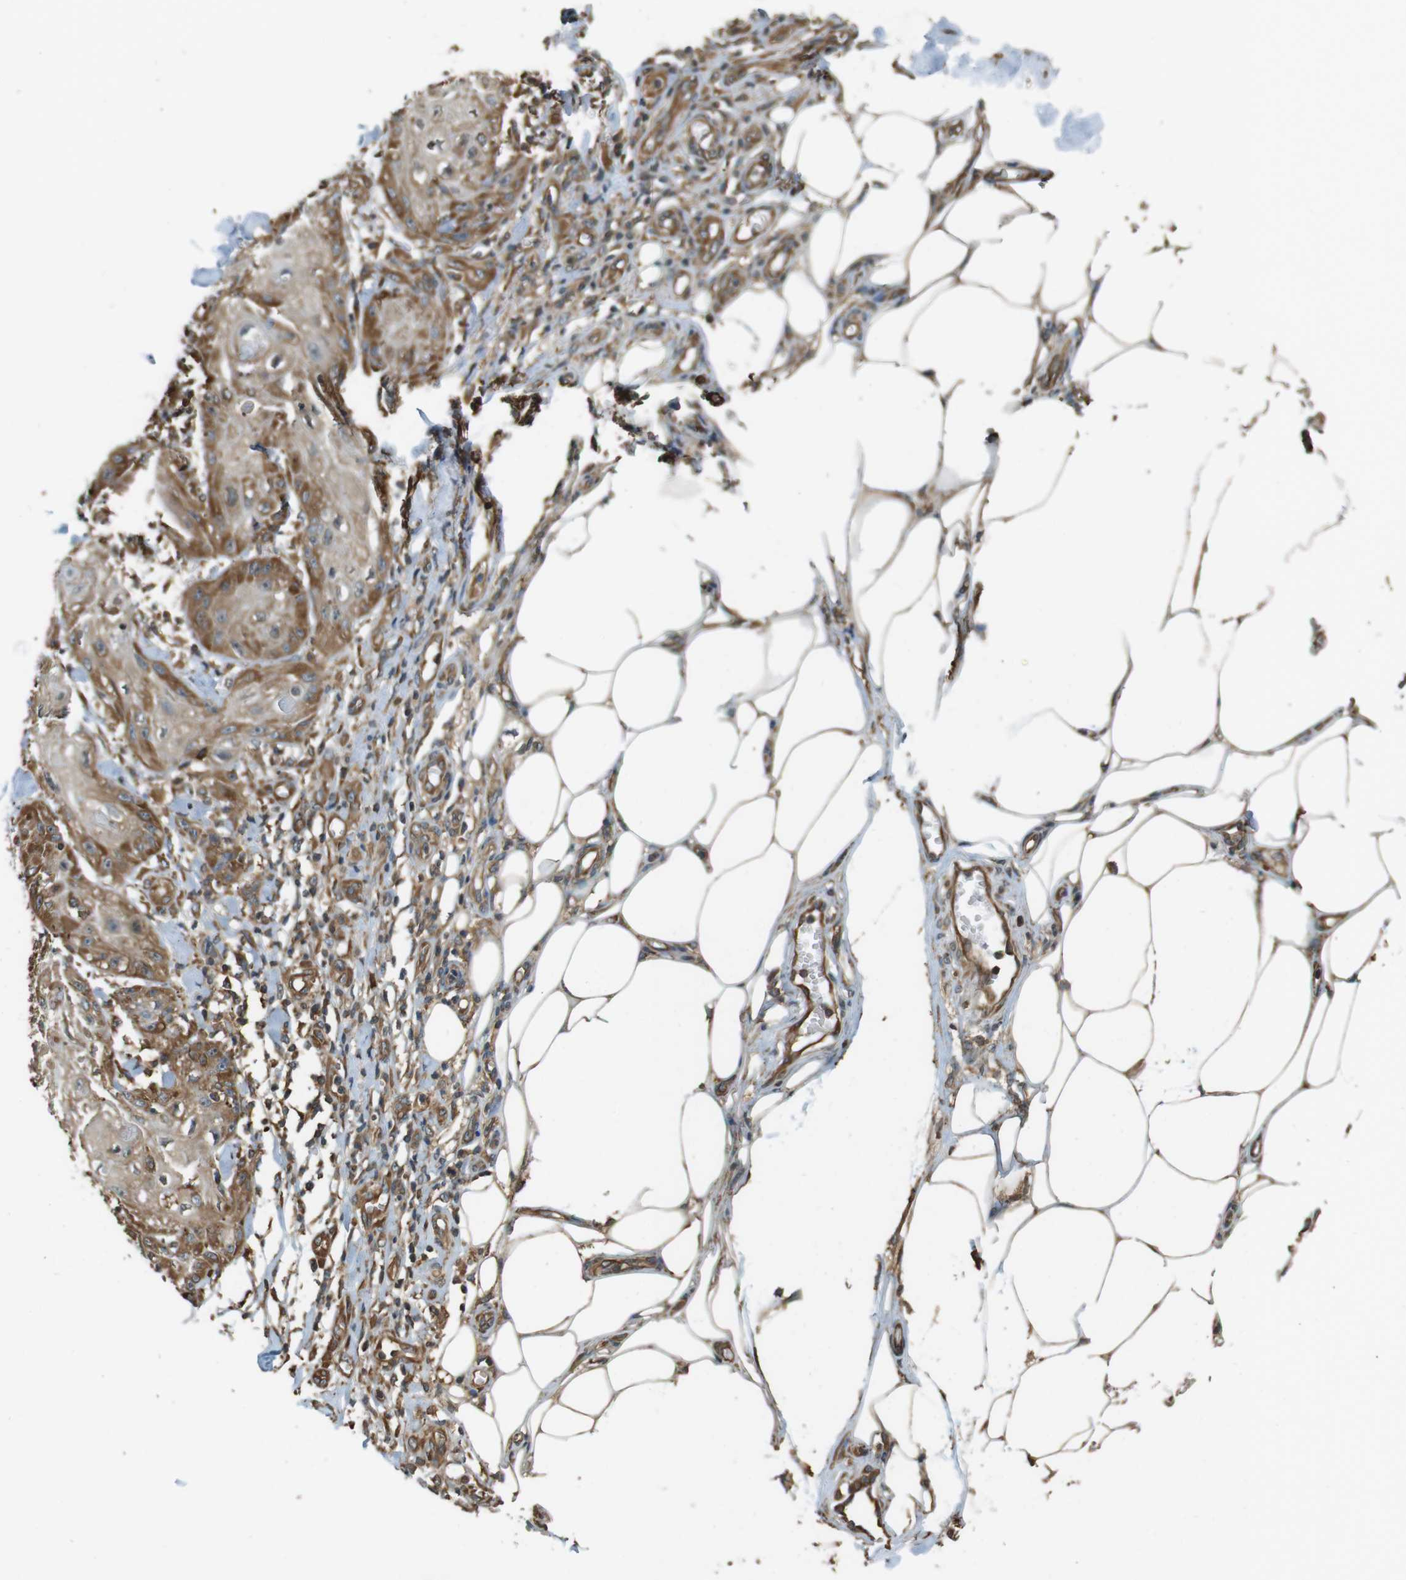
{"staining": {"intensity": "moderate", "quantity": ">75%", "location": "cytoplasmic/membranous"}, "tissue": "skin cancer", "cell_type": "Tumor cells", "image_type": "cancer", "snomed": [{"axis": "morphology", "description": "Squamous cell carcinoma, NOS"}, {"axis": "topography", "description": "Skin"}], "caption": "This is an image of immunohistochemistry staining of skin cancer (squamous cell carcinoma), which shows moderate positivity in the cytoplasmic/membranous of tumor cells.", "gene": "PA2G4", "patient": {"sex": "male", "age": 74}}